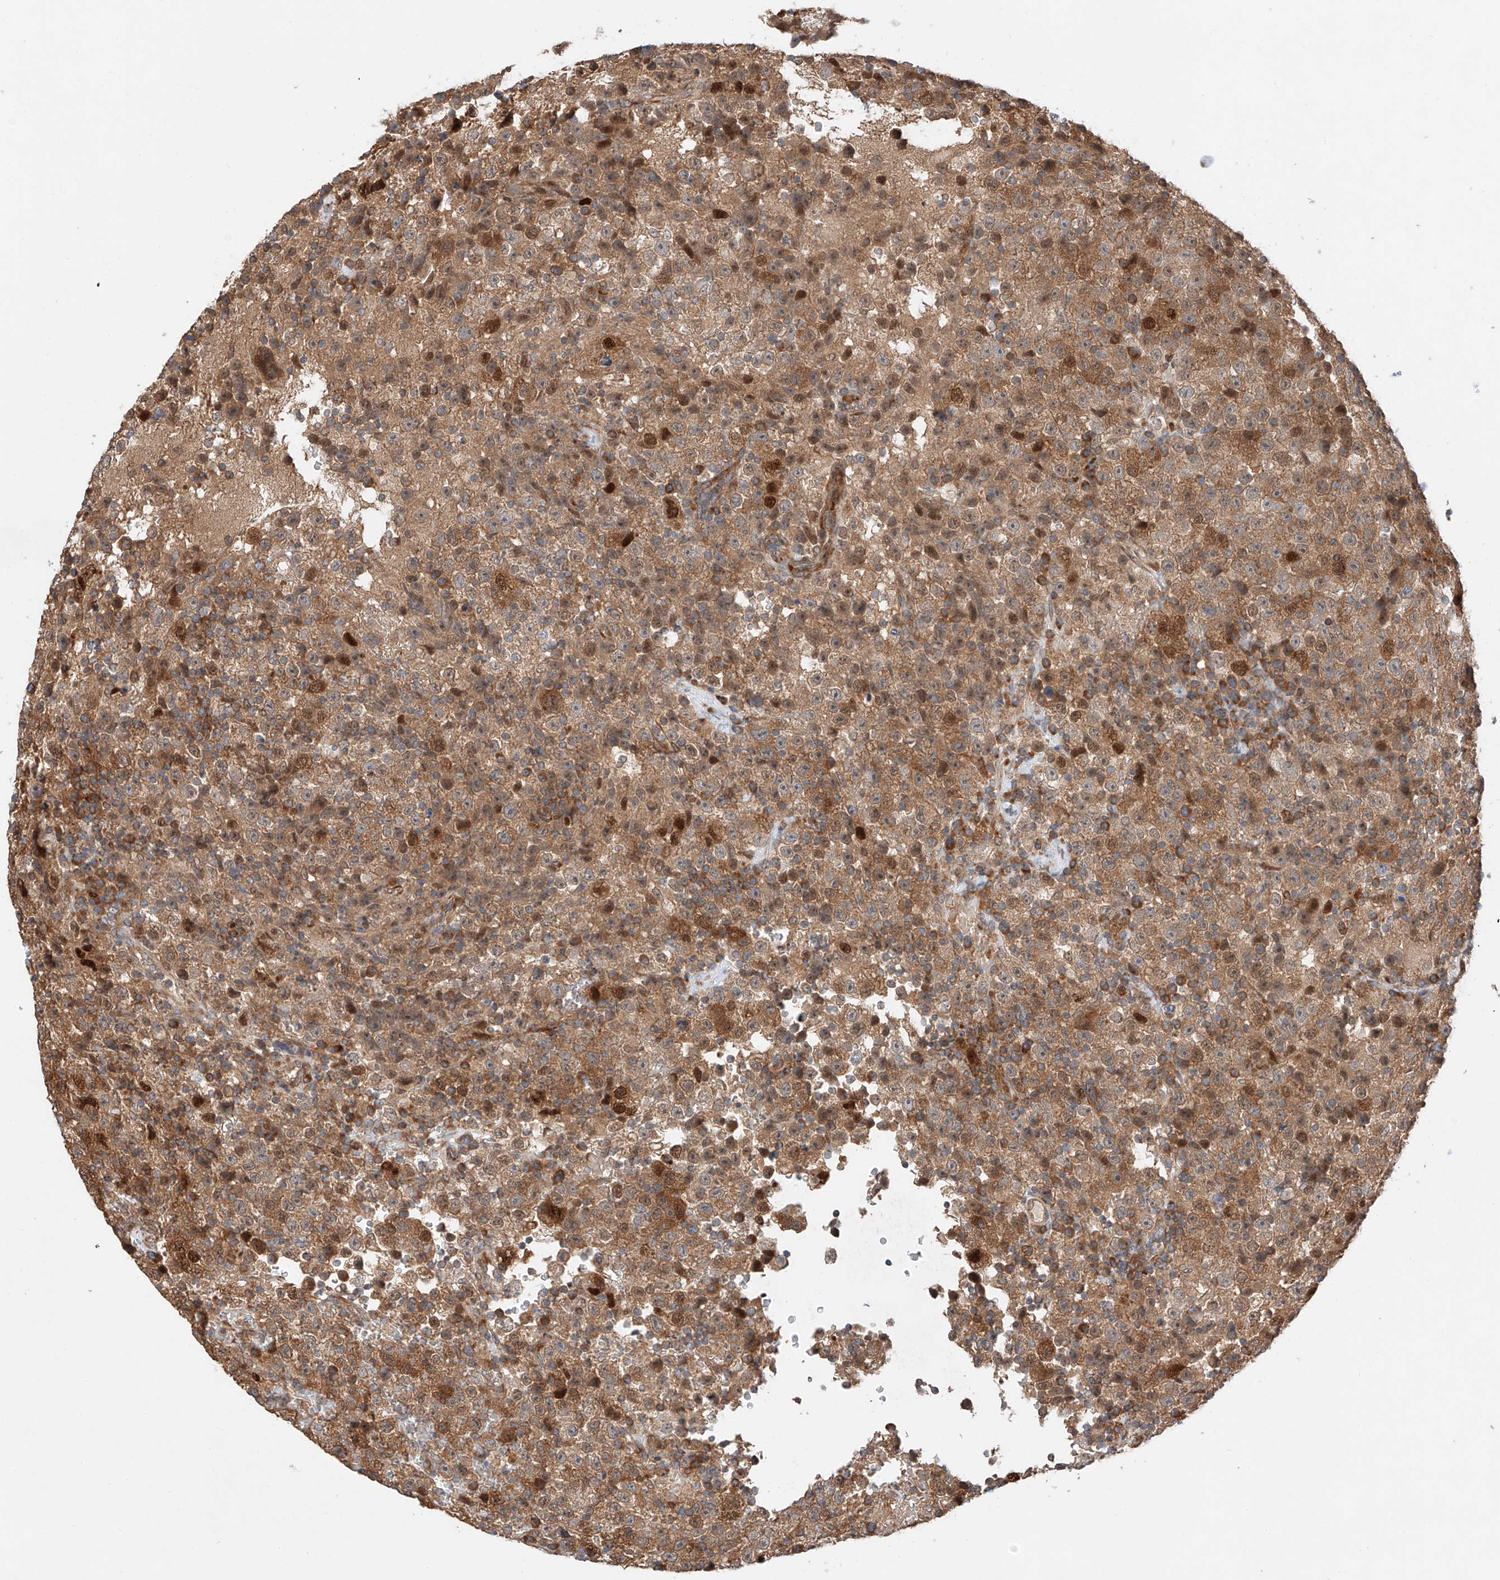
{"staining": {"intensity": "moderate", "quantity": ">75%", "location": "cytoplasmic/membranous,nuclear"}, "tissue": "testis cancer", "cell_type": "Tumor cells", "image_type": "cancer", "snomed": [{"axis": "morphology", "description": "Seminoma, NOS"}, {"axis": "topography", "description": "Testis"}], "caption": "High-magnification brightfield microscopy of testis cancer stained with DAB (brown) and counterstained with hematoxylin (blue). tumor cells exhibit moderate cytoplasmic/membranous and nuclear staining is present in approximately>75% of cells.", "gene": "RUSC1", "patient": {"sex": "male", "age": 22}}